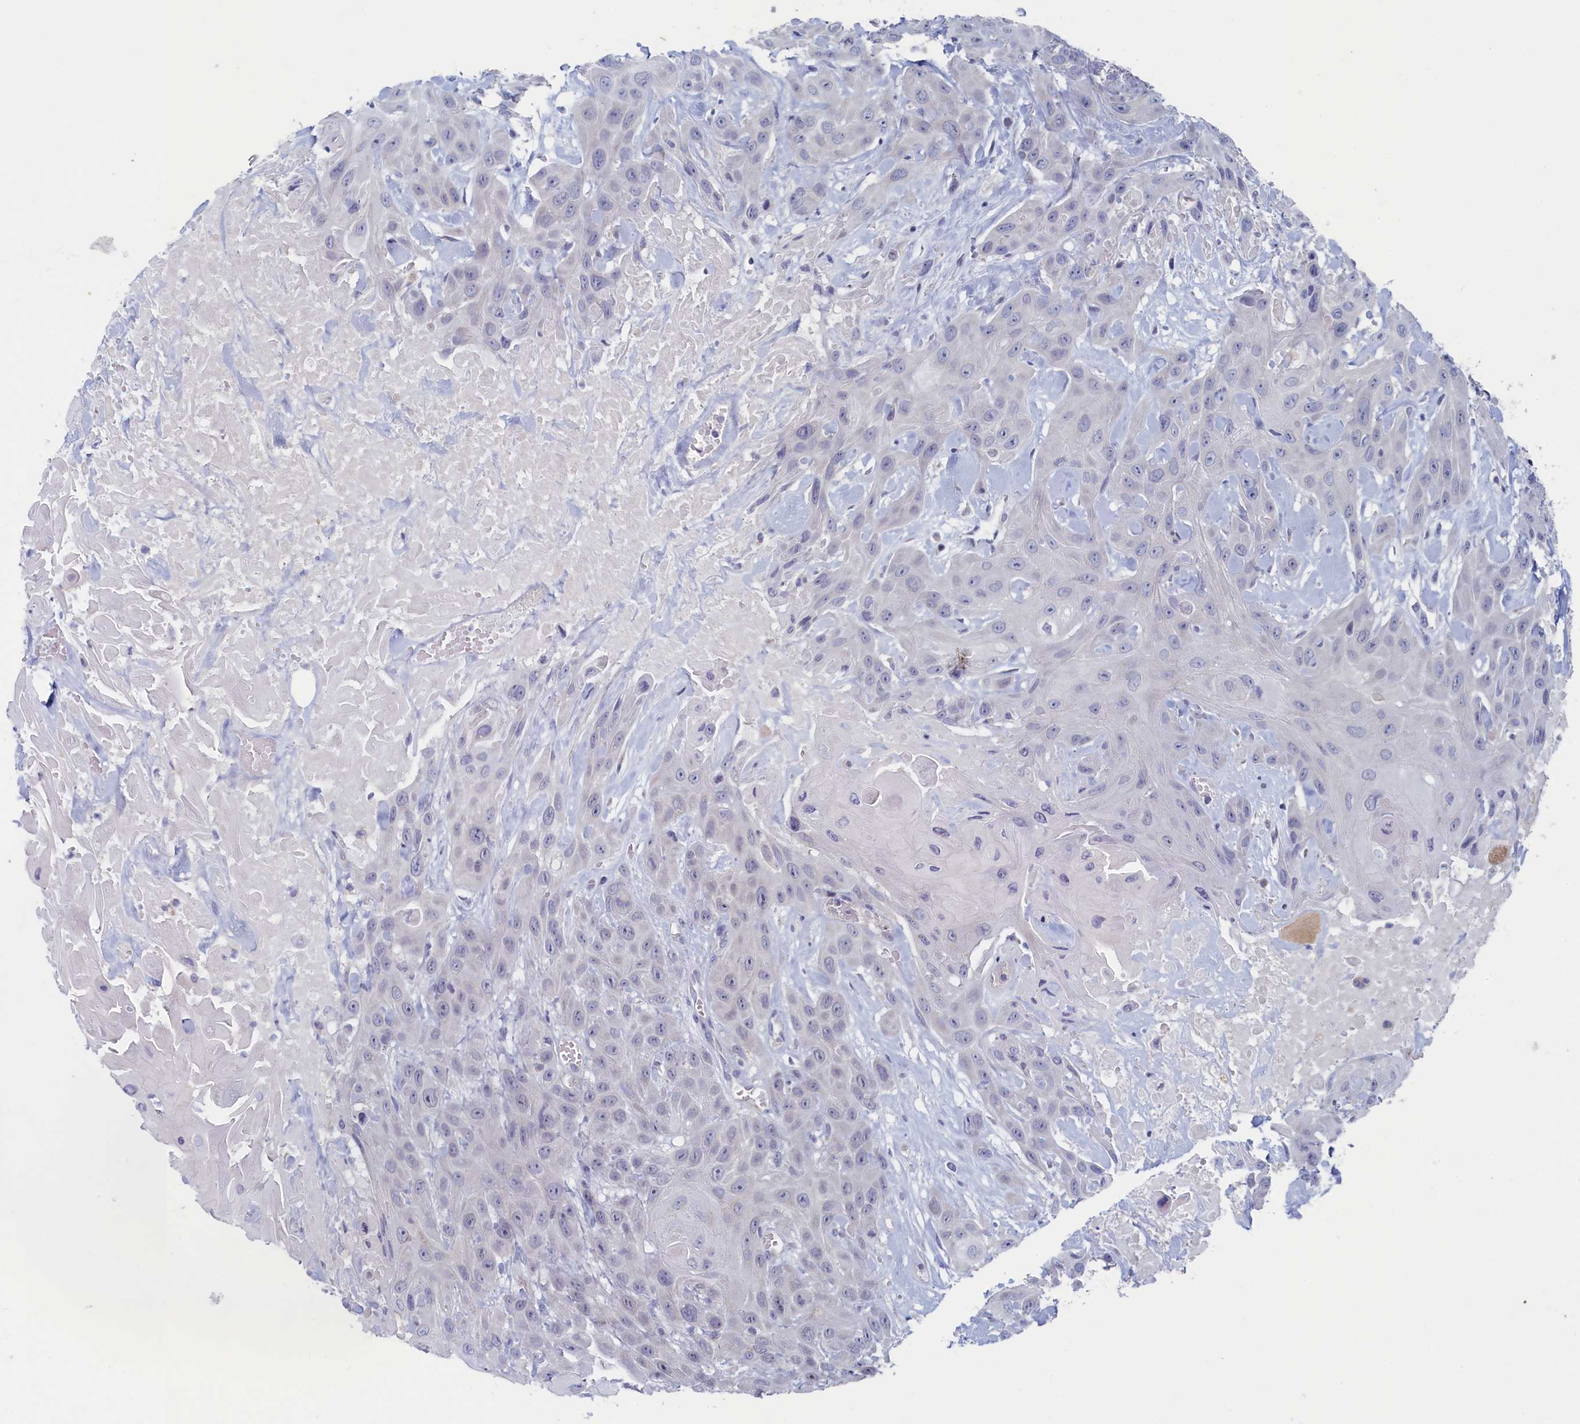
{"staining": {"intensity": "negative", "quantity": "none", "location": "none"}, "tissue": "head and neck cancer", "cell_type": "Tumor cells", "image_type": "cancer", "snomed": [{"axis": "morphology", "description": "Squamous cell carcinoma, NOS"}, {"axis": "topography", "description": "Head-Neck"}], "caption": "Immunohistochemical staining of human head and neck cancer (squamous cell carcinoma) reveals no significant expression in tumor cells.", "gene": "WDR76", "patient": {"sex": "male", "age": 81}}